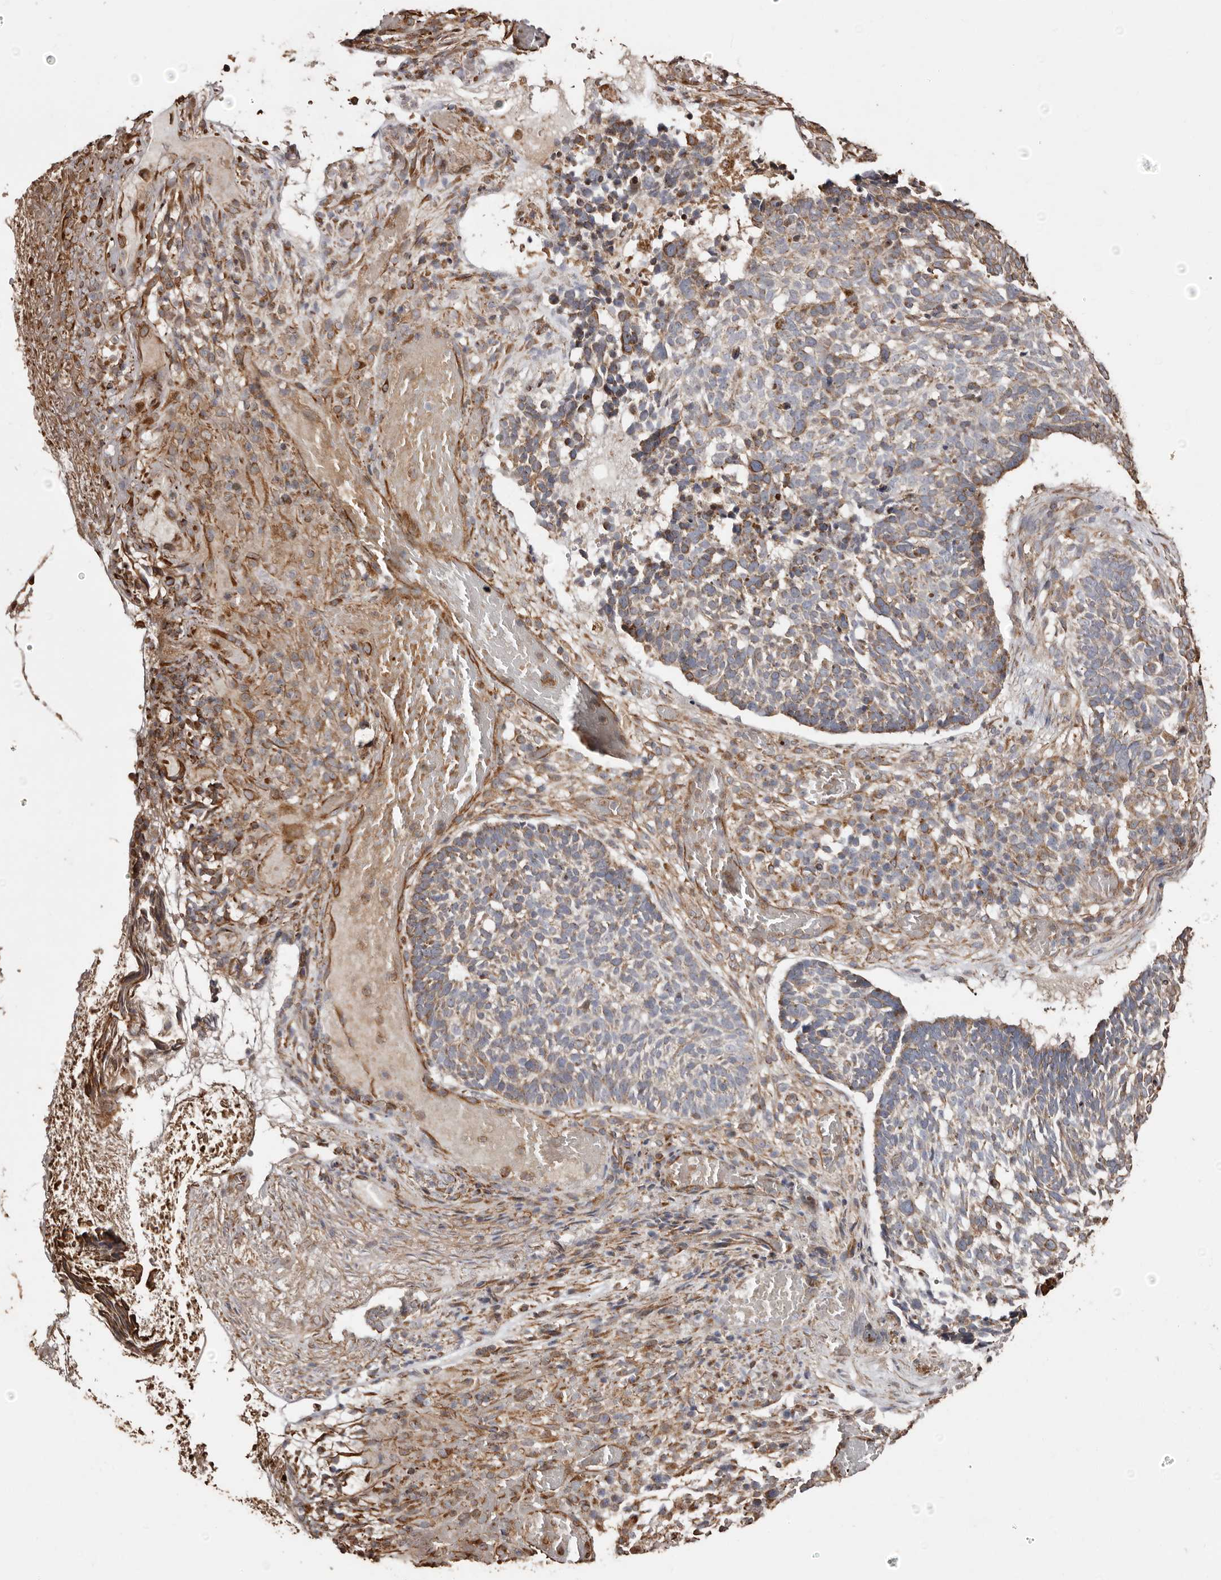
{"staining": {"intensity": "moderate", "quantity": "25%-75%", "location": "cytoplasmic/membranous"}, "tissue": "skin cancer", "cell_type": "Tumor cells", "image_type": "cancer", "snomed": [{"axis": "morphology", "description": "Basal cell carcinoma"}, {"axis": "topography", "description": "Skin"}], "caption": "Immunohistochemistry photomicrograph of neoplastic tissue: skin cancer stained using immunohistochemistry exhibits medium levels of moderate protein expression localized specifically in the cytoplasmic/membranous of tumor cells, appearing as a cytoplasmic/membranous brown color.", "gene": "MACC1", "patient": {"sex": "male", "age": 85}}